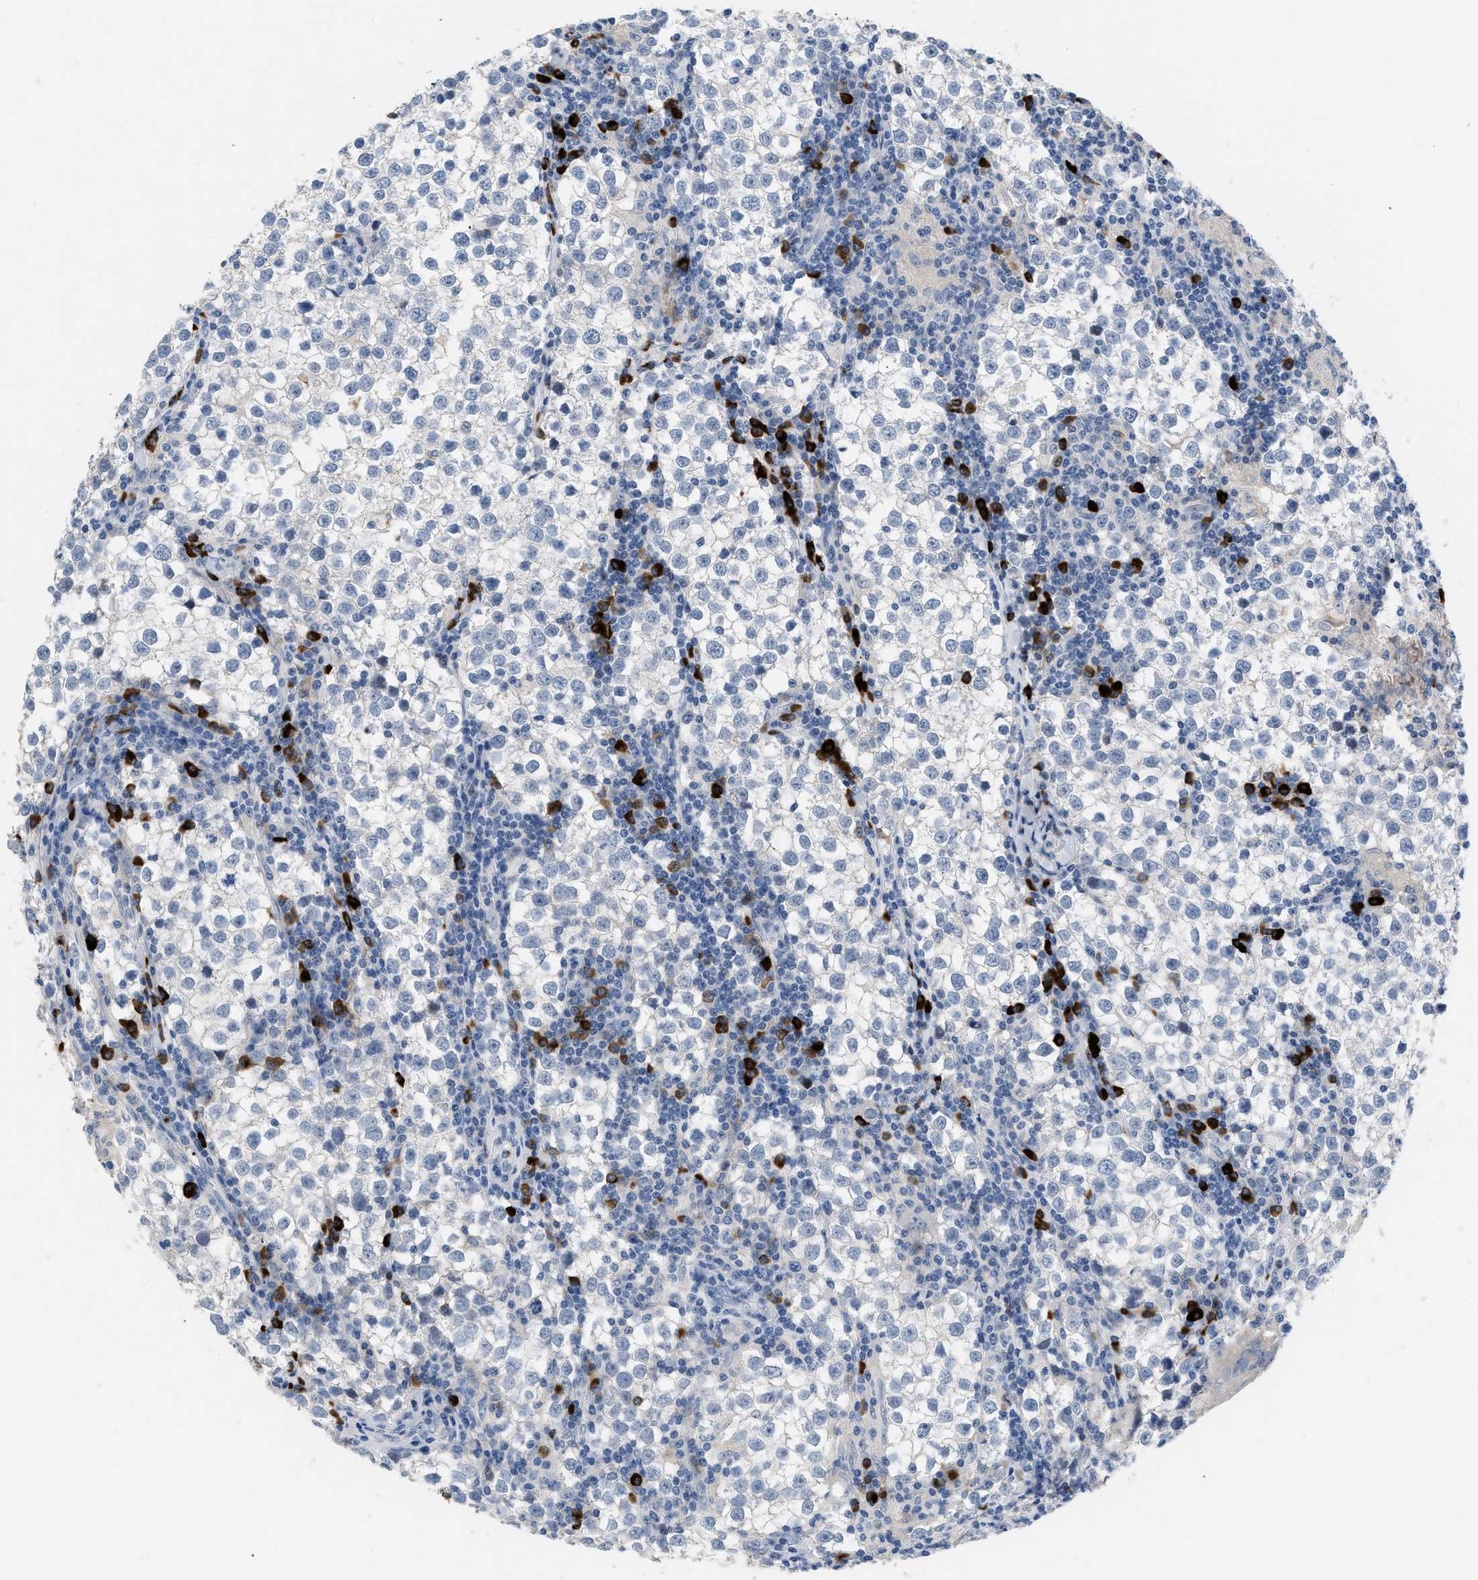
{"staining": {"intensity": "negative", "quantity": "none", "location": "none"}, "tissue": "testis cancer", "cell_type": "Tumor cells", "image_type": "cancer", "snomed": [{"axis": "morphology", "description": "Seminoma, NOS"}, {"axis": "morphology", "description": "Carcinoma, Embryonal, NOS"}, {"axis": "topography", "description": "Testis"}], "caption": "Immunohistochemistry (IHC) micrograph of testis cancer stained for a protein (brown), which exhibits no expression in tumor cells.", "gene": "FGF18", "patient": {"sex": "male", "age": 36}}